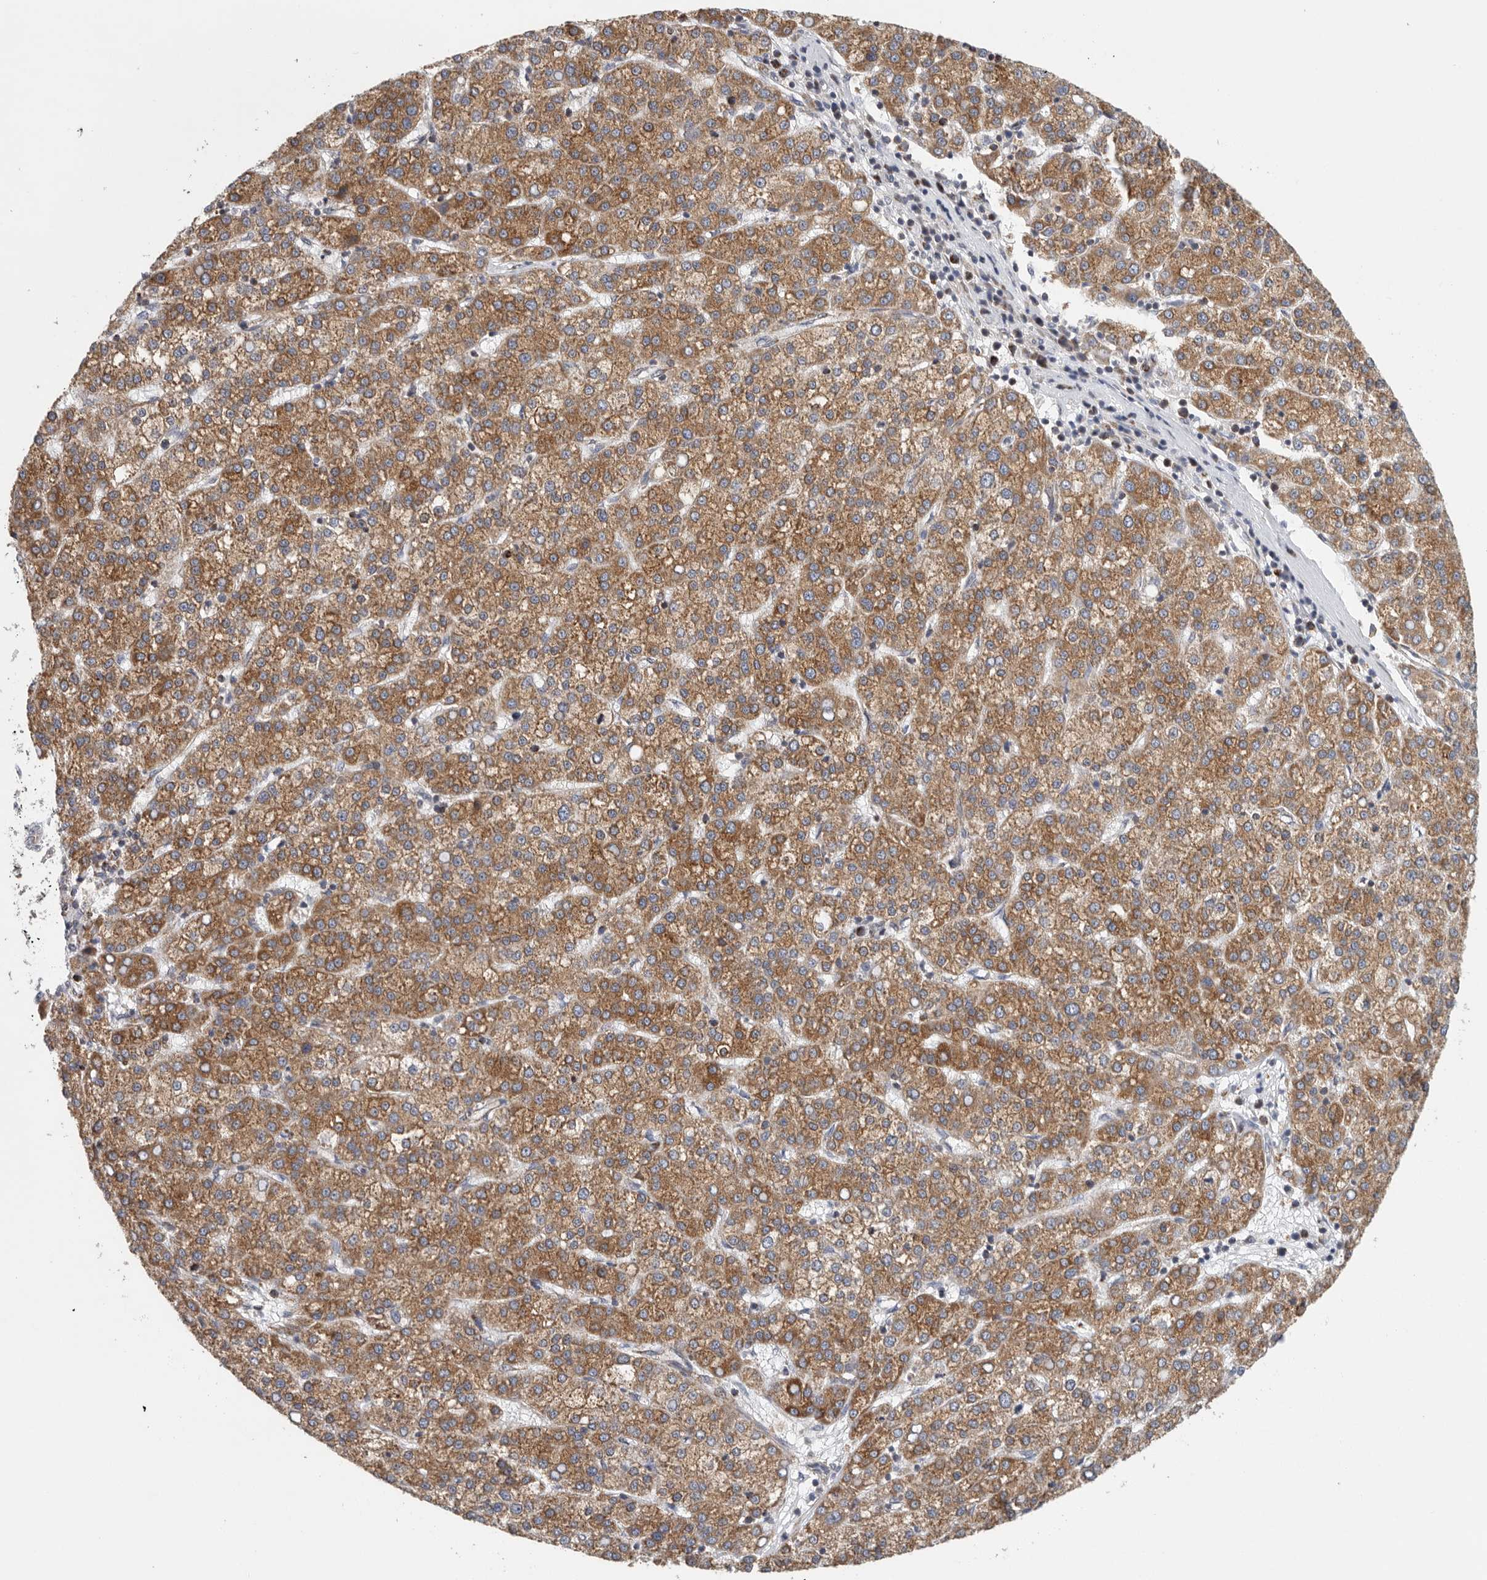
{"staining": {"intensity": "moderate", "quantity": ">75%", "location": "cytoplasmic/membranous"}, "tissue": "liver cancer", "cell_type": "Tumor cells", "image_type": "cancer", "snomed": [{"axis": "morphology", "description": "Carcinoma, Hepatocellular, NOS"}, {"axis": "topography", "description": "Liver"}], "caption": "Tumor cells reveal medium levels of moderate cytoplasmic/membranous staining in approximately >75% of cells in liver cancer (hepatocellular carcinoma).", "gene": "FKBP8", "patient": {"sex": "female", "age": 58}}